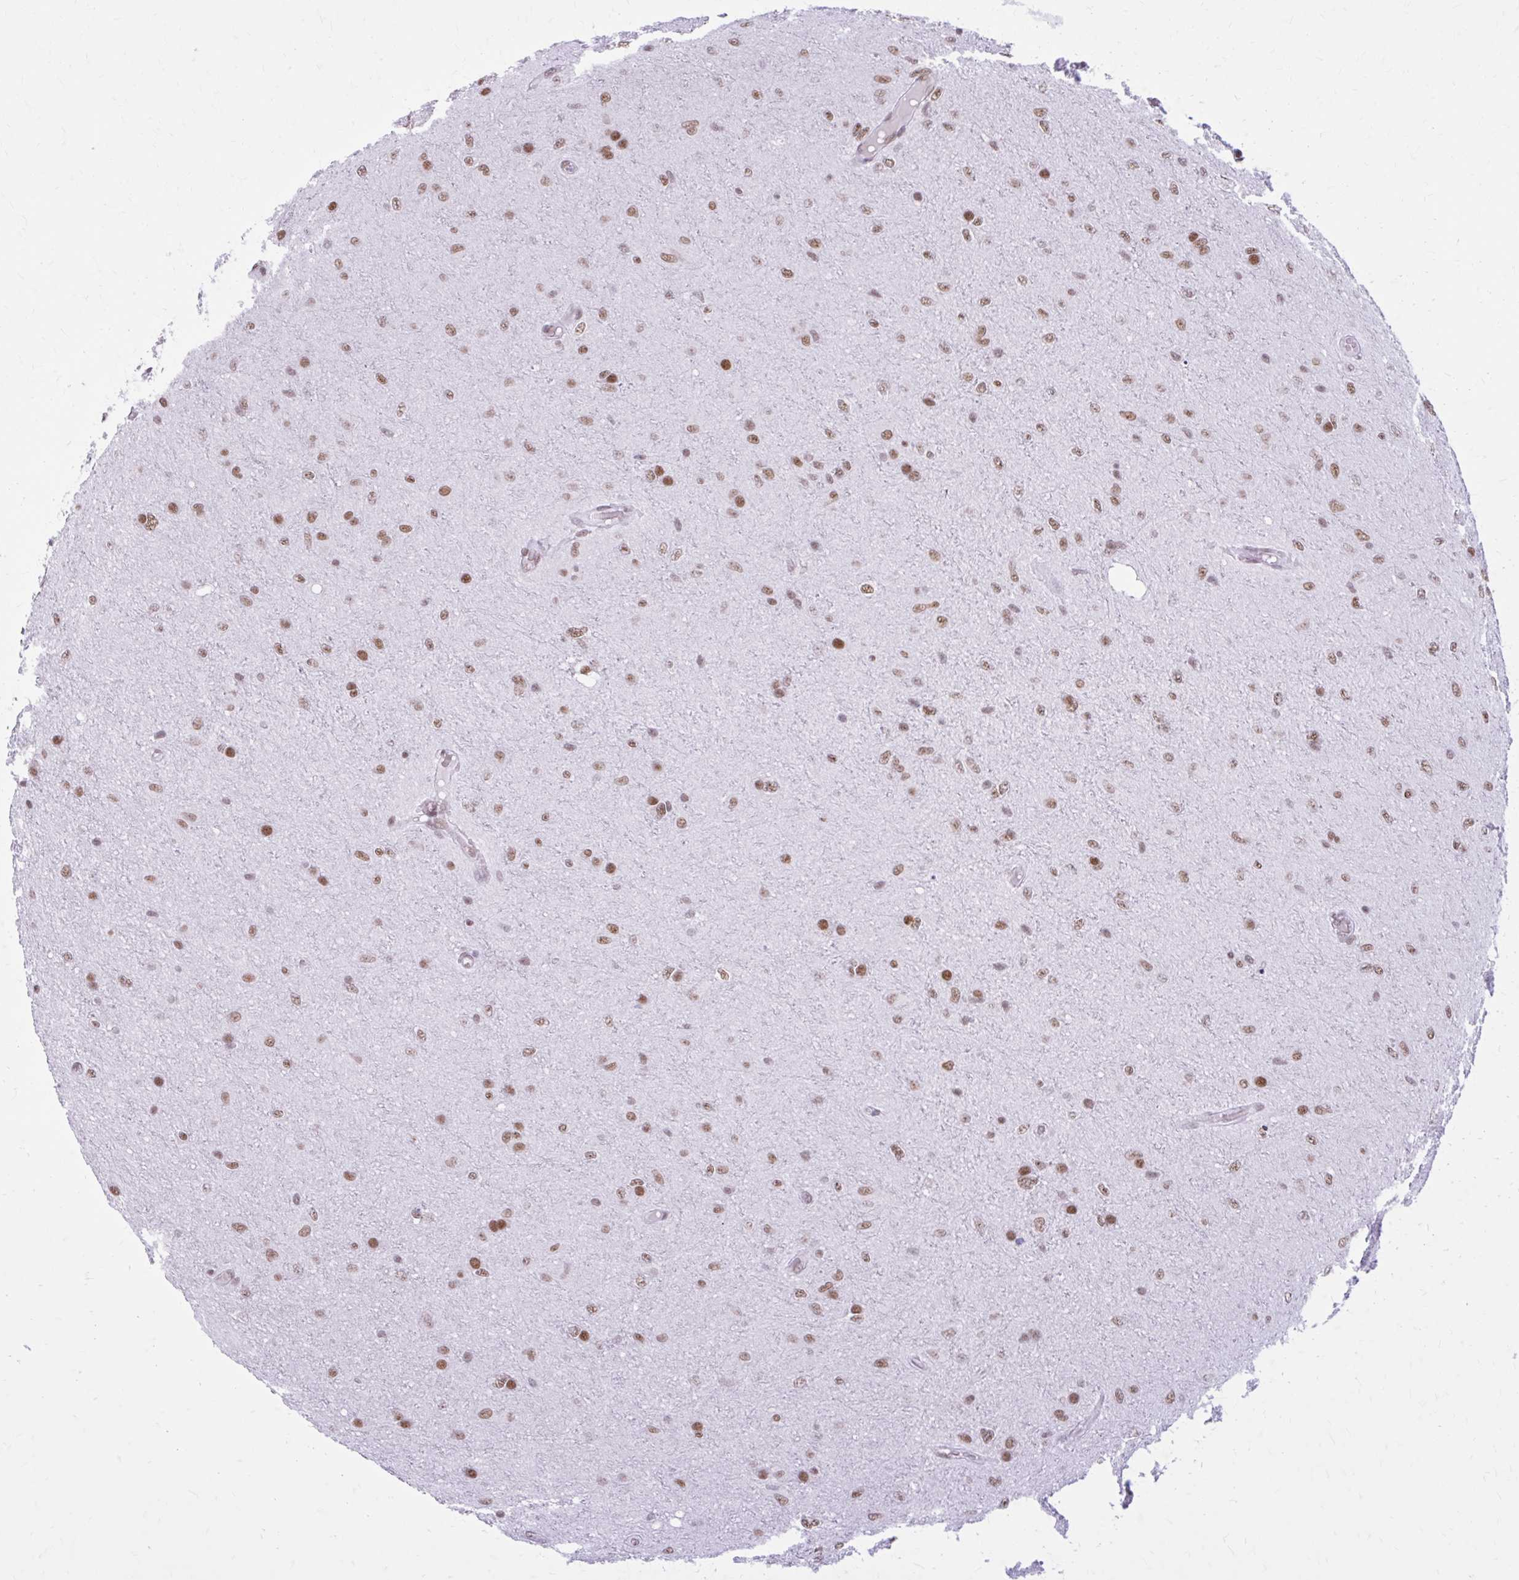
{"staining": {"intensity": "moderate", "quantity": ">75%", "location": "nuclear"}, "tissue": "glioma", "cell_type": "Tumor cells", "image_type": "cancer", "snomed": [{"axis": "morphology", "description": "Glioma, malignant, Low grade"}, {"axis": "topography", "description": "Cerebellum"}], "caption": "Protein staining shows moderate nuclear staining in about >75% of tumor cells in glioma.", "gene": "PABIR1", "patient": {"sex": "female", "age": 5}}